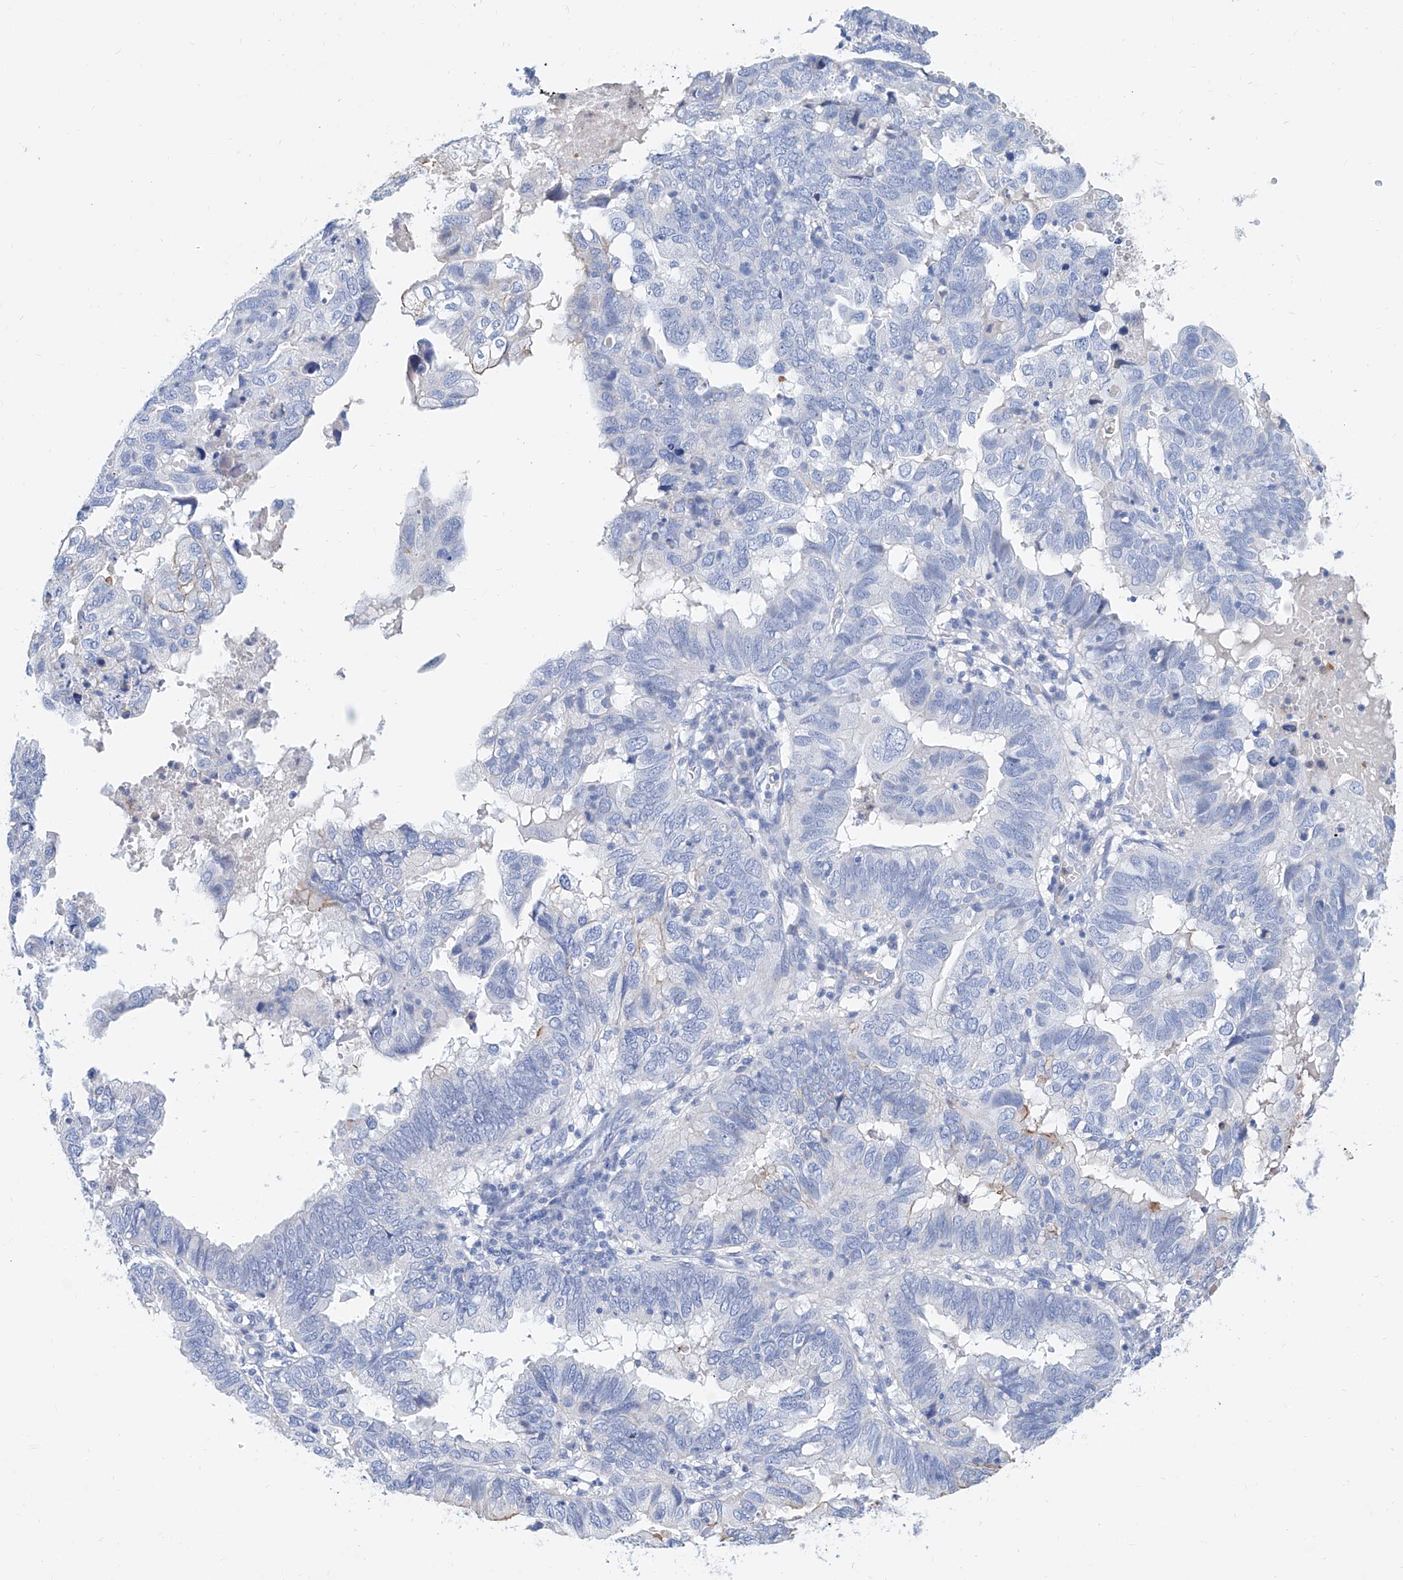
{"staining": {"intensity": "negative", "quantity": "none", "location": "none"}, "tissue": "endometrial cancer", "cell_type": "Tumor cells", "image_type": "cancer", "snomed": [{"axis": "morphology", "description": "Adenocarcinoma, NOS"}, {"axis": "topography", "description": "Uterus"}], "caption": "An IHC image of endometrial cancer (adenocarcinoma) is shown. There is no staining in tumor cells of endometrial cancer (adenocarcinoma). (DAB immunohistochemistry with hematoxylin counter stain).", "gene": "SLC25A29", "patient": {"sex": "female", "age": 77}}